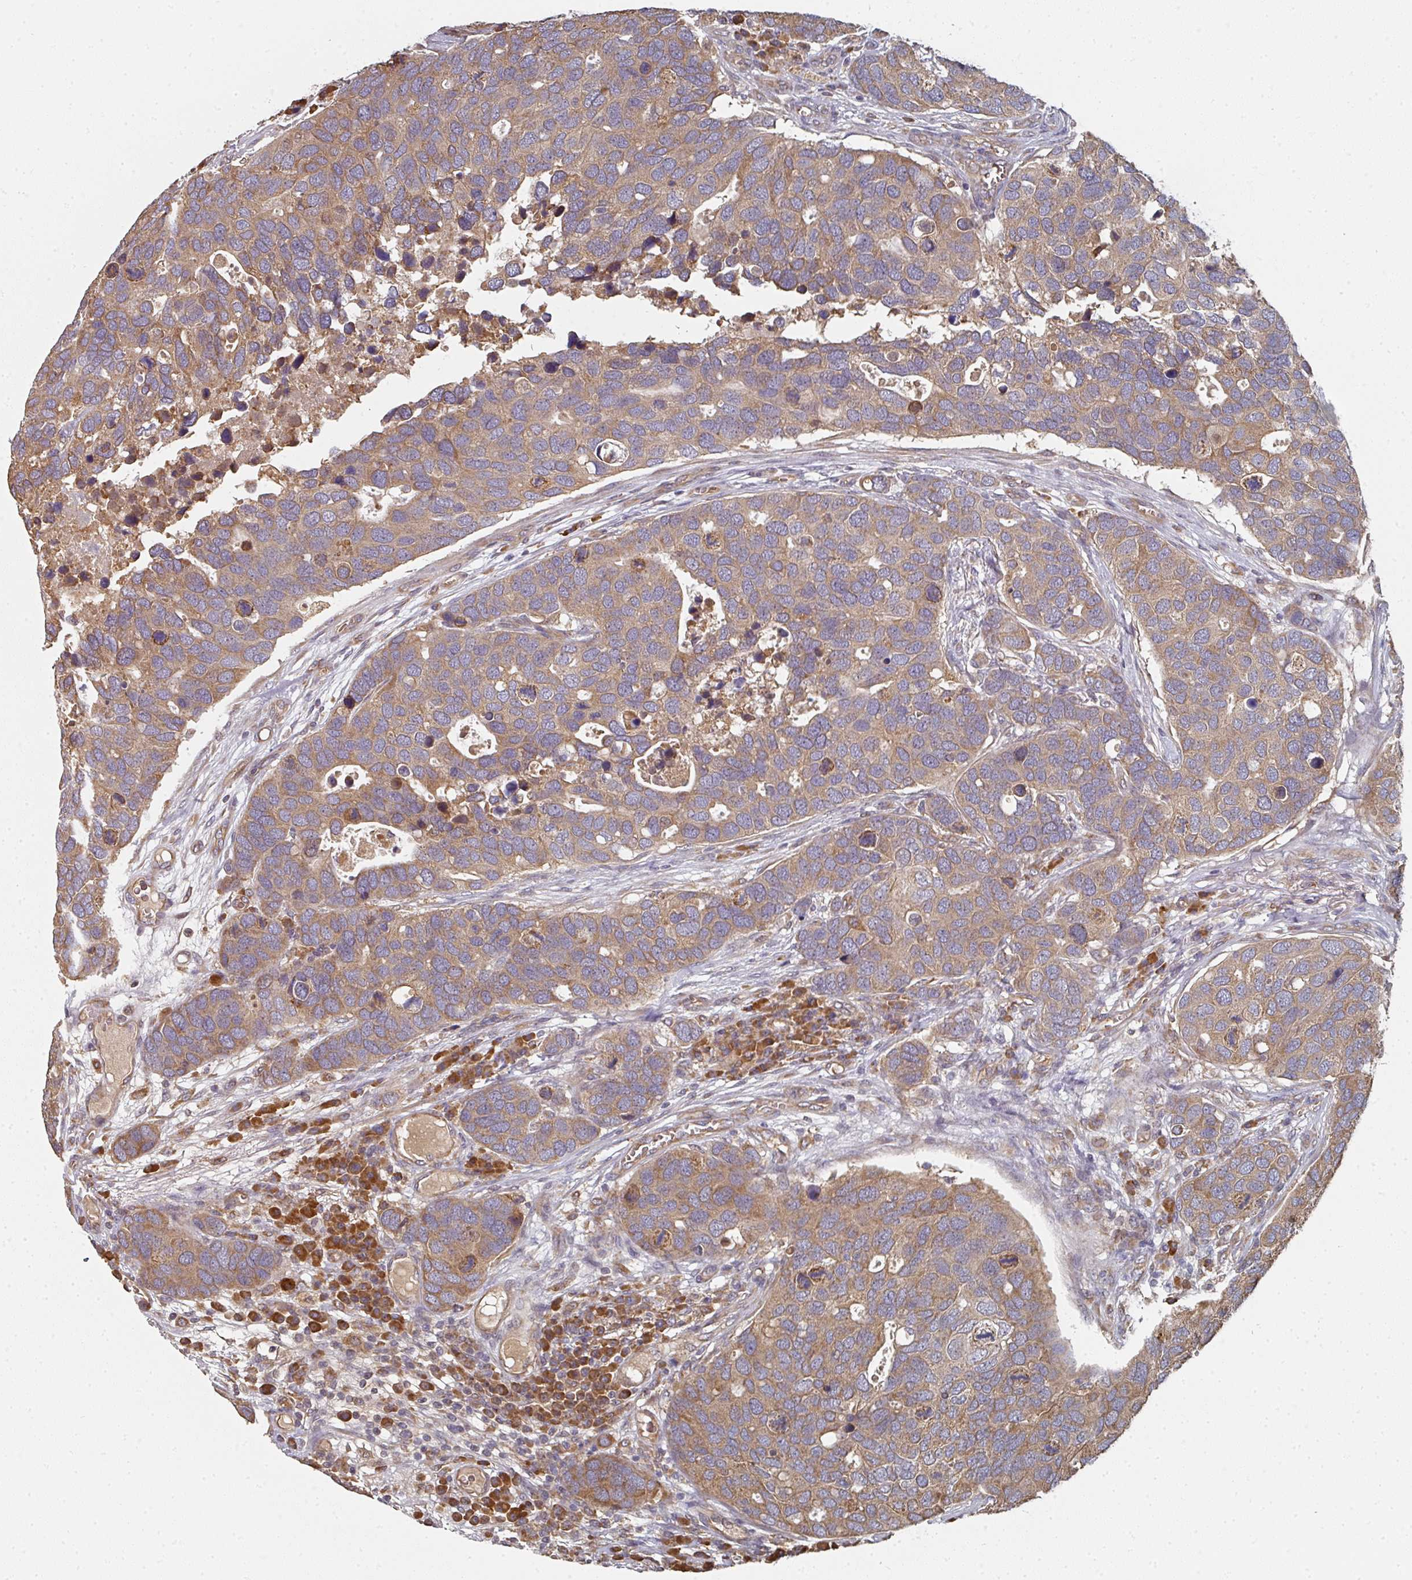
{"staining": {"intensity": "moderate", "quantity": ">75%", "location": "cytoplasmic/membranous"}, "tissue": "breast cancer", "cell_type": "Tumor cells", "image_type": "cancer", "snomed": [{"axis": "morphology", "description": "Duct carcinoma"}, {"axis": "topography", "description": "Breast"}], "caption": "Breast intraductal carcinoma tissue exhibits moderate cytoplasmic/membranous staining in about >75% of tumor cells, visualized by immunohistochemistry.", "gene": "EDEM2", "patient": {"sex": "female", "age": 83}}